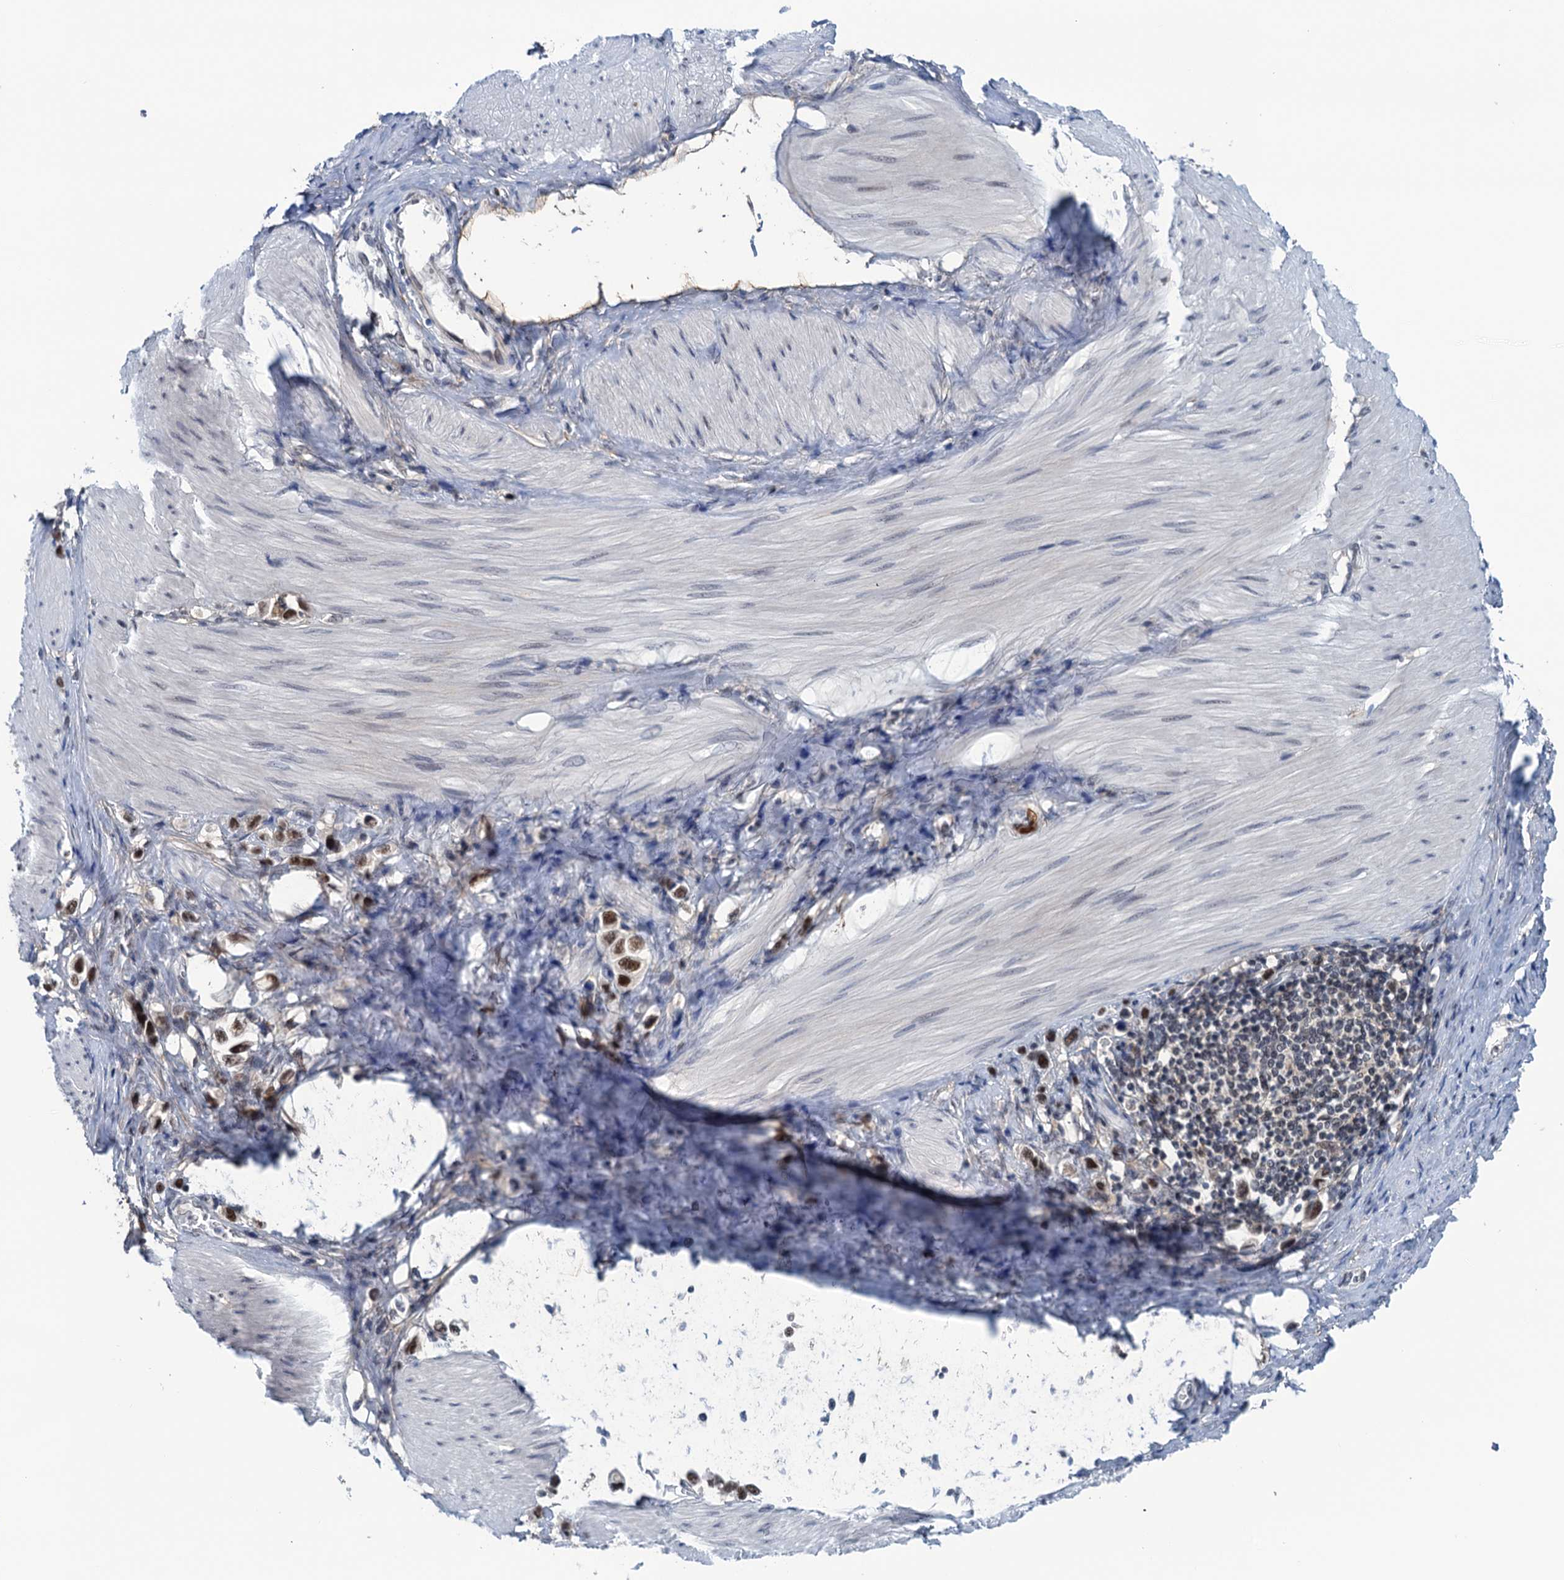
{"staining": {"intensity": "moderate", "quantity": ">75%", "location": "nuclear"}, "tissue": "stomach cancer", "cell_type": "Tumor cells", "image_type": "cancer", "snomed": [{"axis": "morphology", "description": "Adenocarcinoma, NOS"}, {"axis": "topography", "description": "Stomach"}], "caption": "This is a photomicrograph of immunohistochemistry staining of adenocarcinoma (stomach), which shows moderate expression in the nuclear of tumor cells.", "gene": "SAE1", "patient": {"sex": "female", "age": 65}}